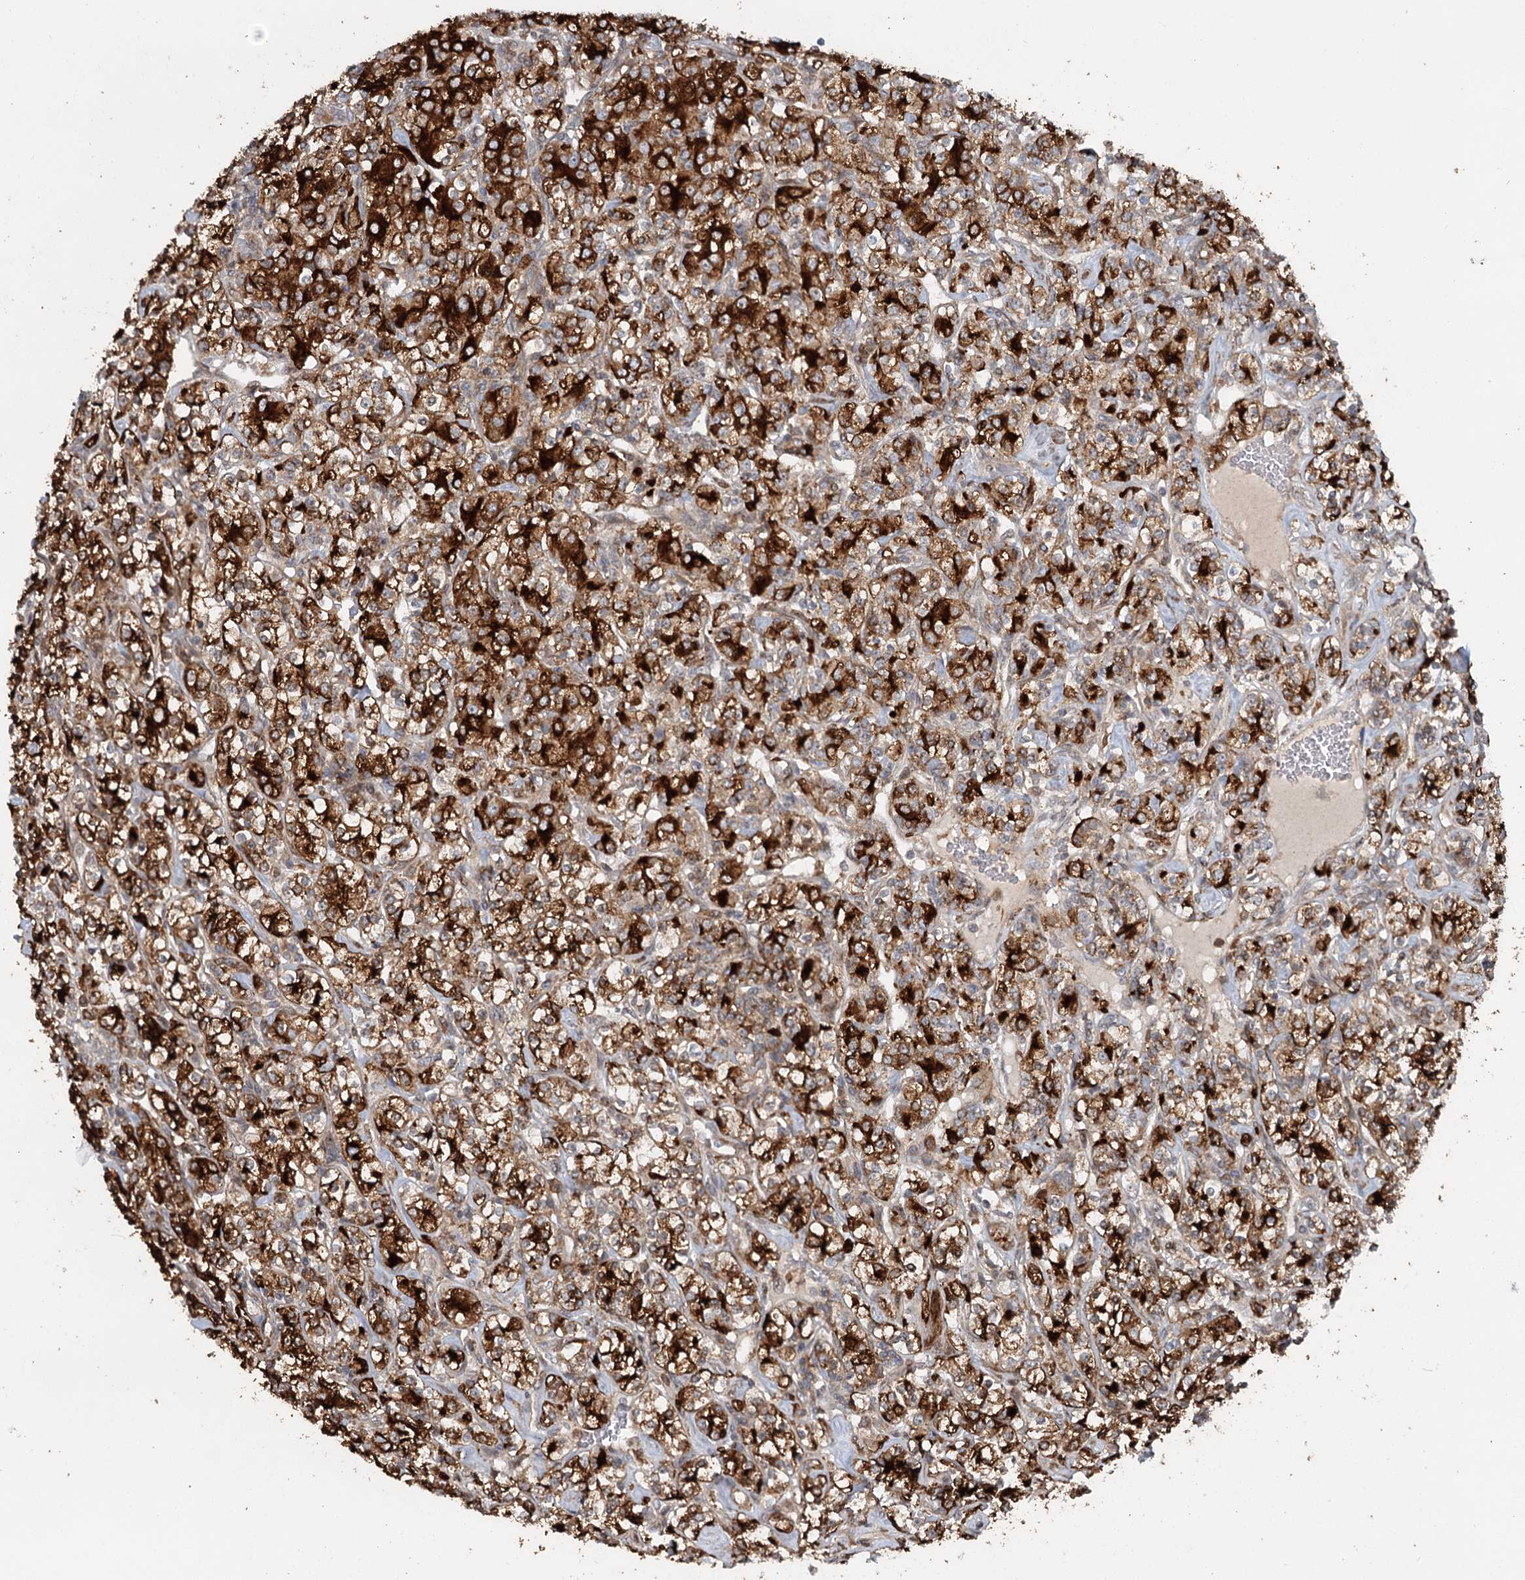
{"staining": {"intensity": "strong", "quantity": ">75%", "location": "cytoplasmic/membranous"}, "tissue": "renal cancer", "cell_type": "Tumor cells", "image_type": "cancer", "snomed": [{"axis": "morphology", "description": "Adenocarcinoma, NOS"}, {"axis": "topography", "description": "Kidney"}], "caption": "DAB (3,3'-diaminobenzidine) immunohistochemical staining of human renal adenocarcinoma exhibits strong cytoplasmic/membranous protein positivity in about >75% of tumor cells.", "gene": "RNF111", "patient": {"sex": "male", "age": 77}}